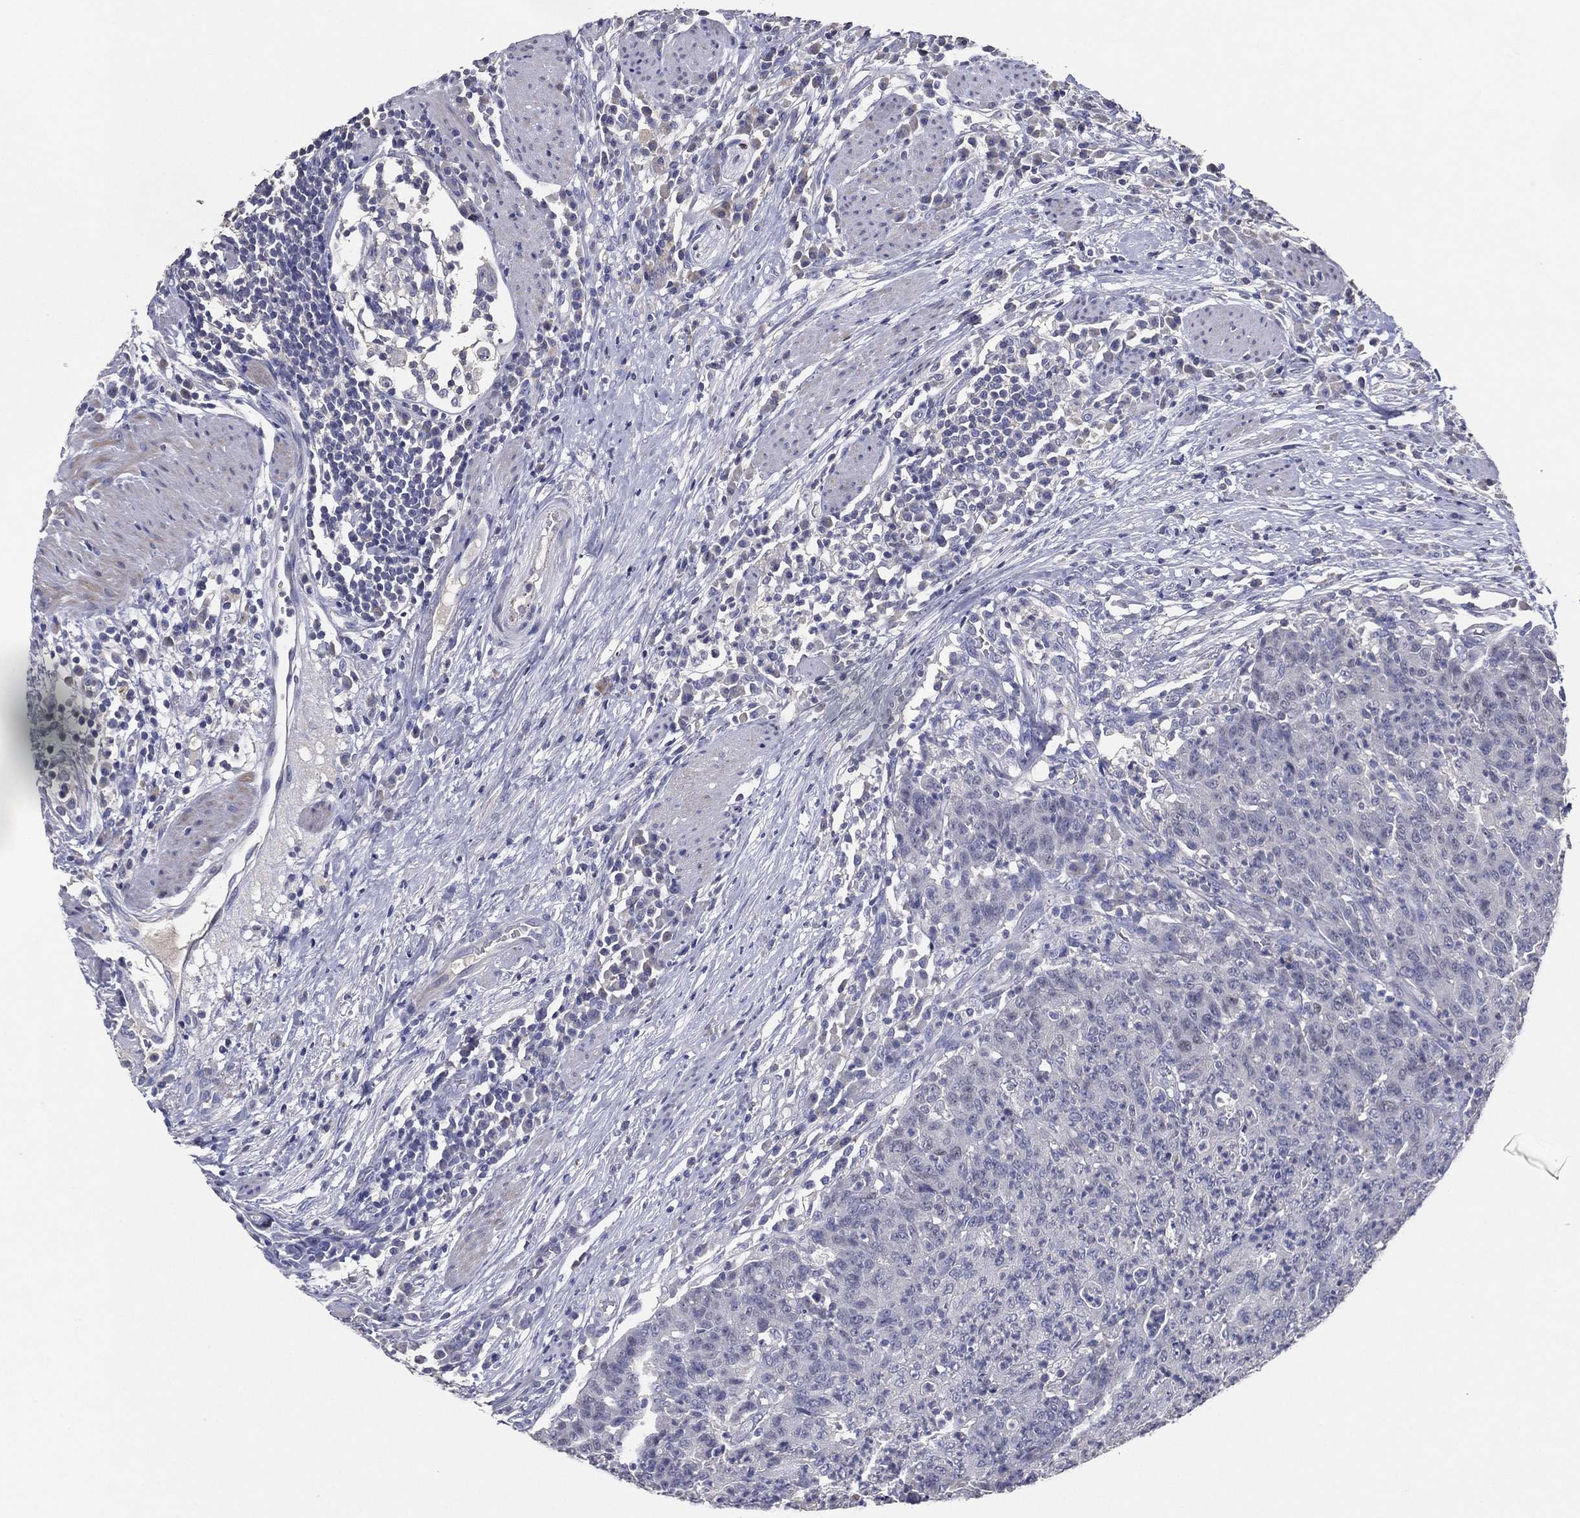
{"staining": {"intensity": "negative", "quantity": "none", "location": "none"}, "tissue": "colorectal cancer", "cell_type": "Tumor cells", "image_type": "cancer", "snomed": [{"axis": "morphology", "description": "Adenocarcinoma, NOS"}, {"axis": "topography", "description": "Colon"}], "caption": "DAB (3,3'-diaminobenzidine) immunohistochemical staining of human adenocarcinoma (colorectal) exhibits no significant expression in tumor cells. (DAB immunohistochemistry (IHC), high magnification).", "gene": "TFAP2A", "patient": {"sex": "male", "age": 70}}